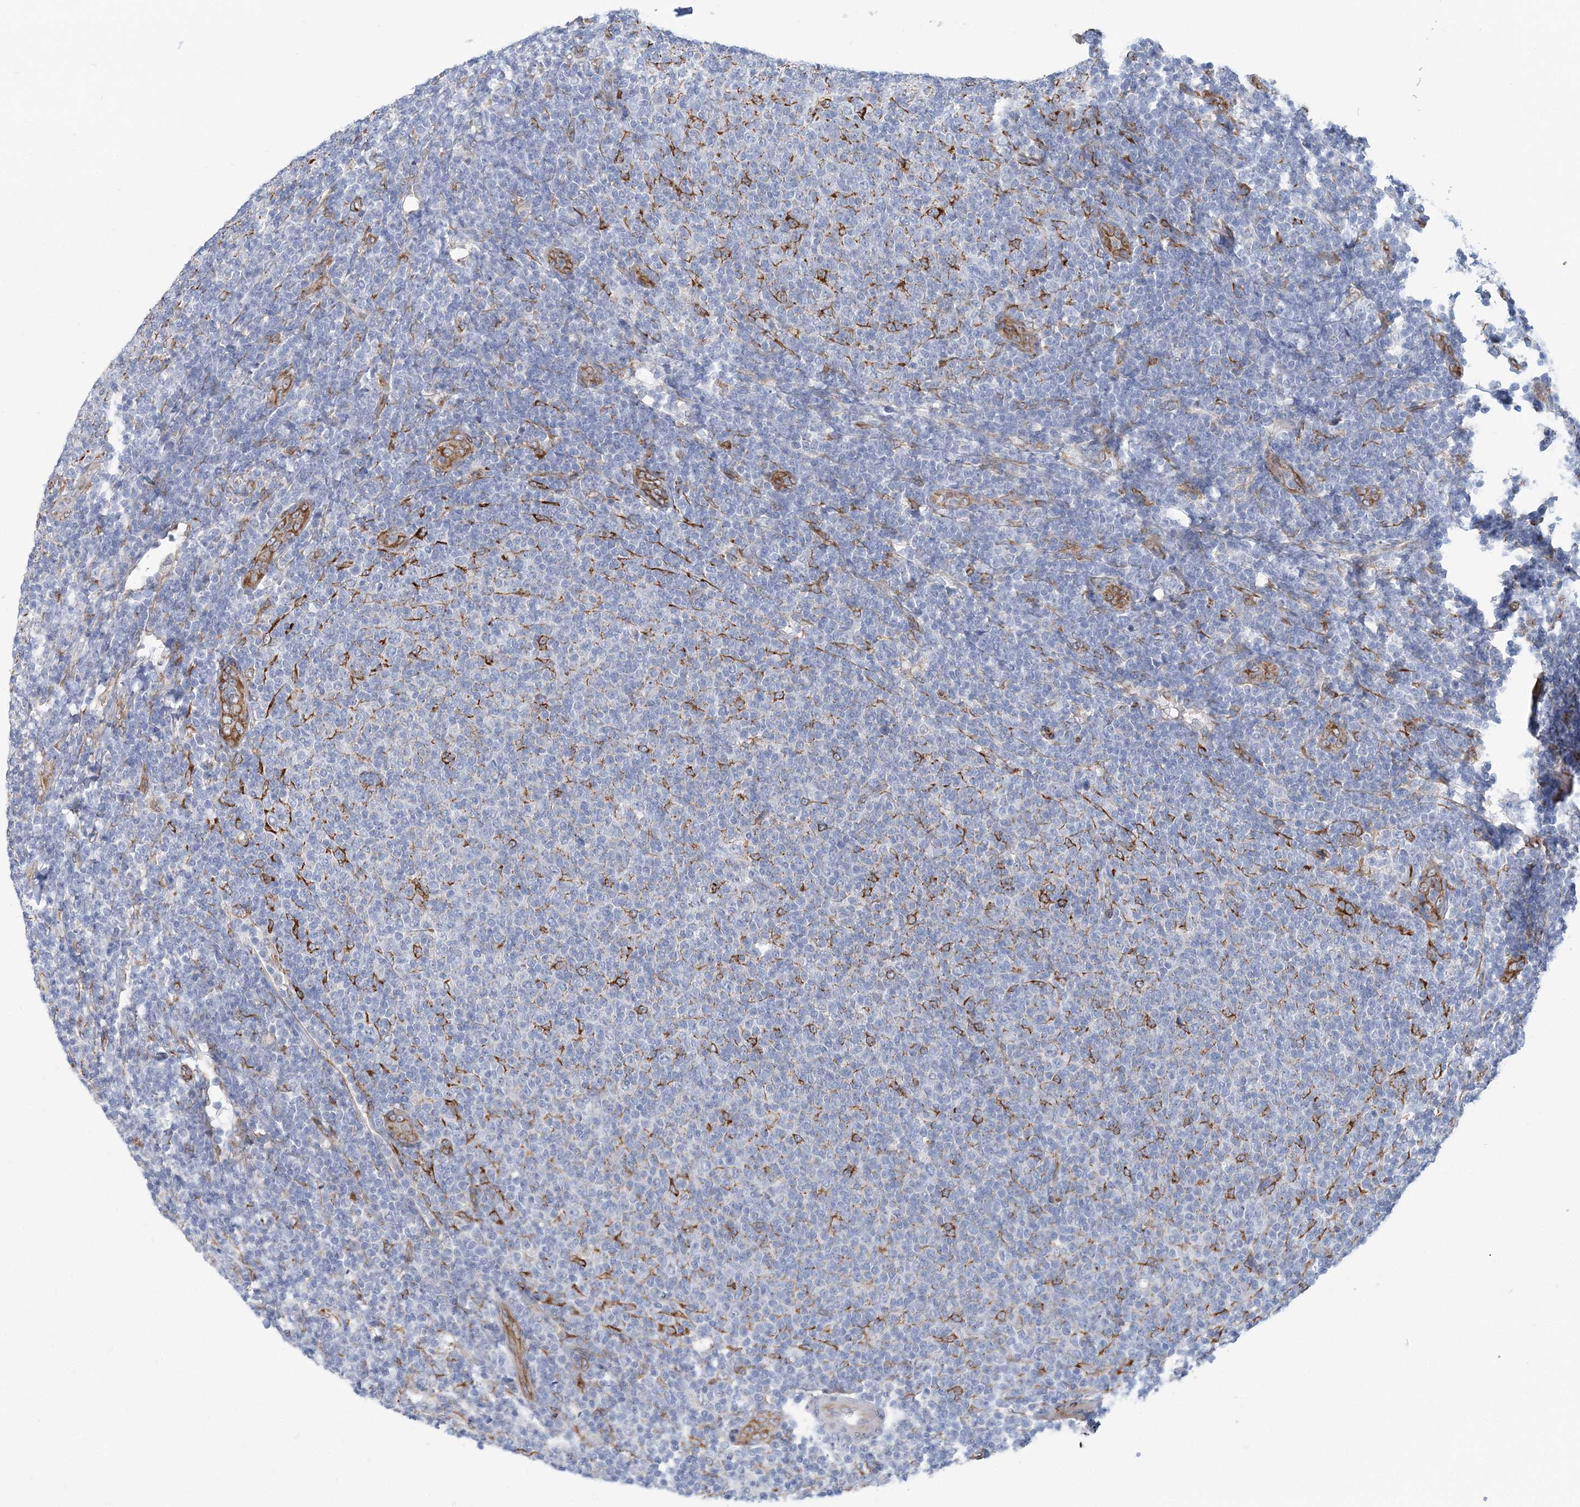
{"staining": {"intensity": "negative", "quantity": "none", "location": "none"}, "tissue": "lymphoma", "cell_type": "Tumor cells", "image_type": "cancer", "snomed": [{"axis": "morphology", "description": "Malignant lymphoma, non-Hodgkin's type, Low grade"}, {"axis": "topography", "description": "Lymph node"}], "caption": "This is an immunohistochemistry (IHC) micrograph of lymphoma. There is no positivity in tumor cells.", "gene": "PLEKHG4B", "patient": {"sex": "male", "age": 66}}